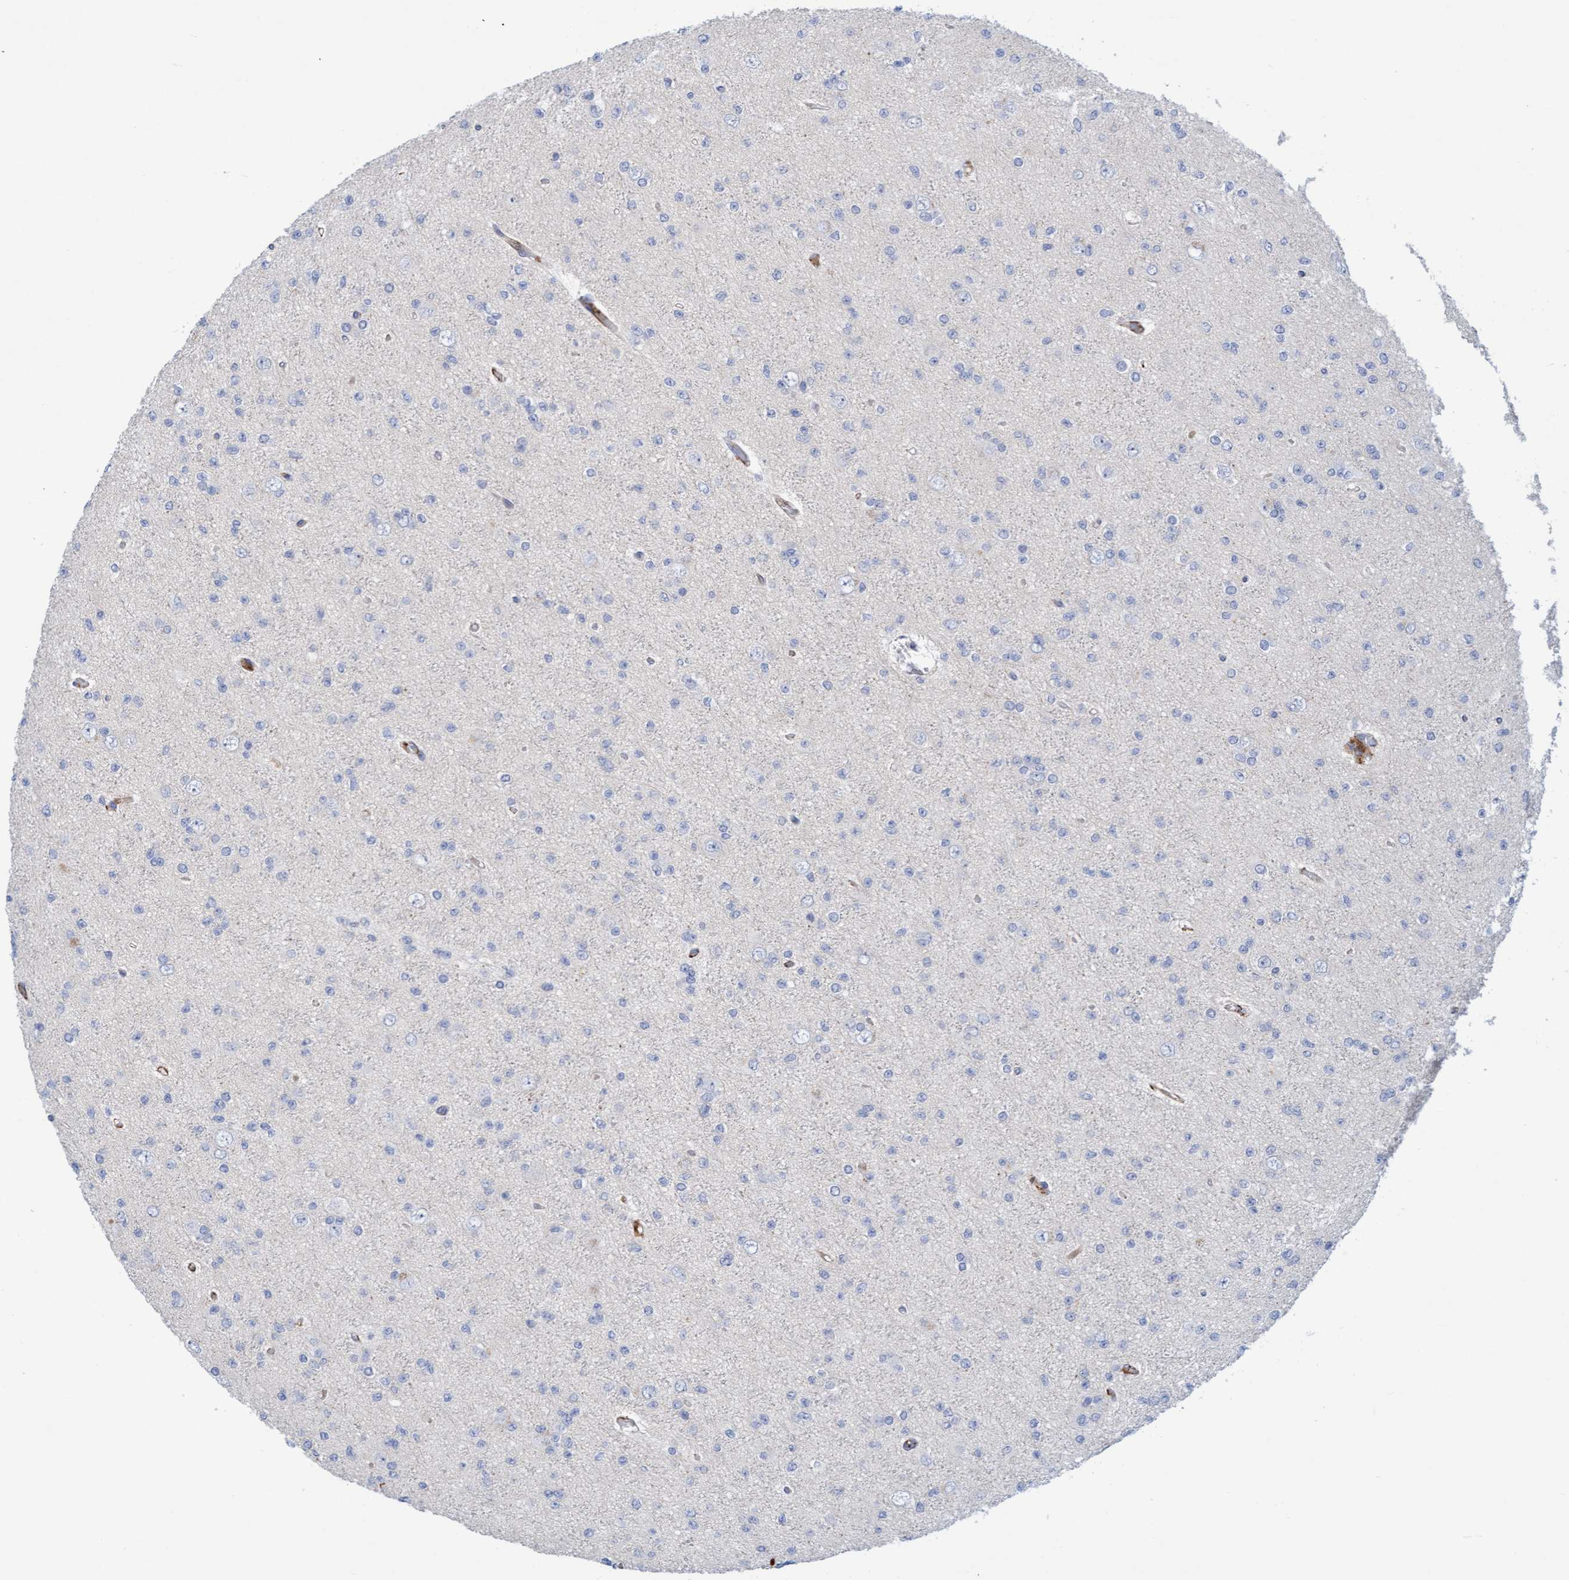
{"staining": {"intensity": "negative", "quantity": "none", "location": "none"}, "tissue": "glioma", "cell_type": "Tumor cells", "image_type": "cancer", "snomed": [{"axis": "morphology", "description": "Glioma, malignant, Low grade"}, {"axis": "topography", "description": "Brain"}], "caption": "Glioma stained for a protein using IHC exhibits no expression tumor cells.", "gene": "POLG2", "patient": {"sex": "female", "age": 22}}